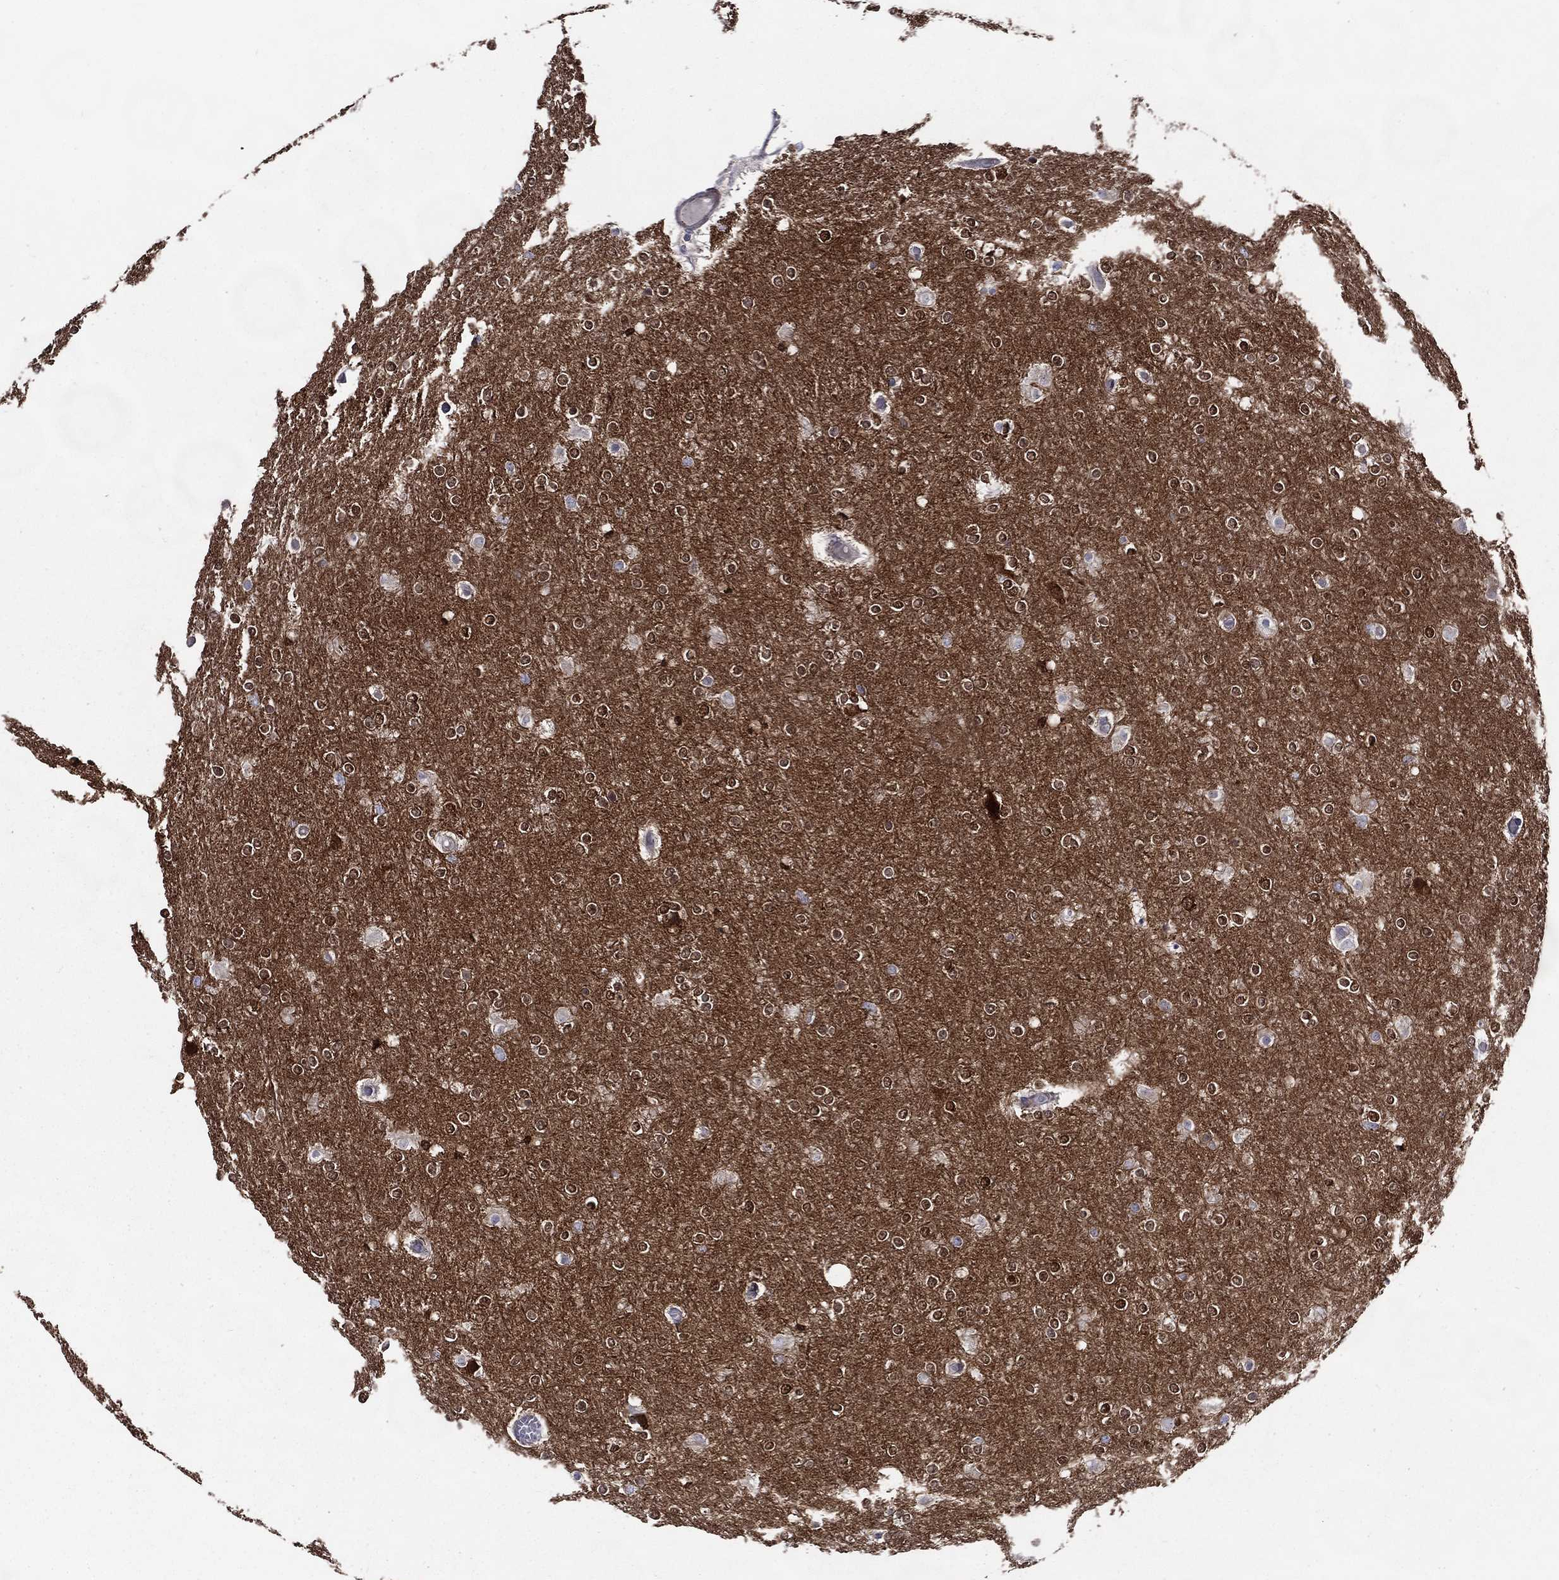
{"staining": {"intensity": "moderate", "quantity": "<25%", "location": "cytoplasmic/membranous,nuclear"}, "tissue": "glioma", "cell_type": "Tumor cells", "image_type": "cancer", "snomed": [{"axis": "morphology", "description": "Glioma, malignant, High grade"}, {"axis": "topography", "description": "Brain"}], "caption": "Tumor cells reveal low levels of moderate cytoplasmic/membranous and nuclear staining in approximately <25% of cells in human glioma. (DAB (3,3'-diaminobenzidine) IHC with brightfield microscopy, high magnification).", "gene": "ARHGAP11A", "patient": {"sex": "female", "age": 61}}